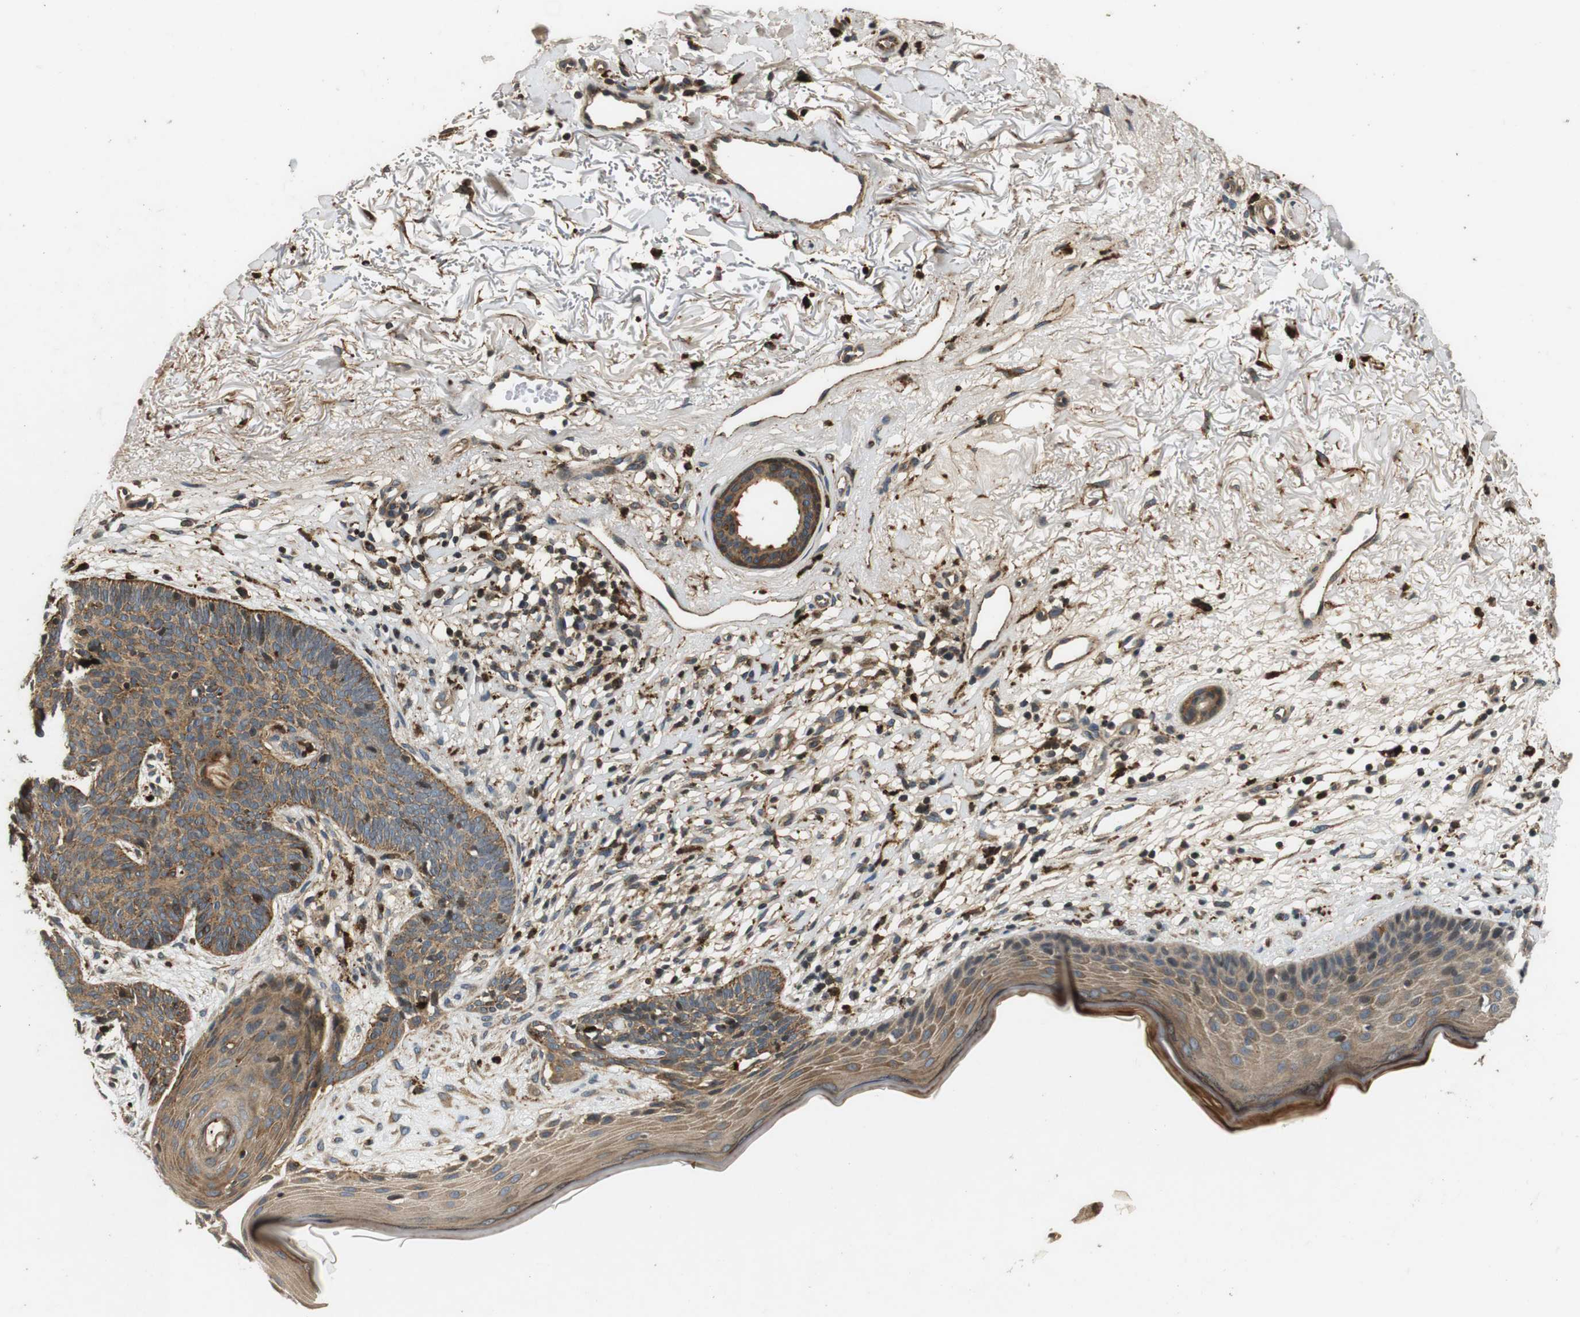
{"staining": {"intensity": "moderate", "quantity": ">75%", "location": "cytoplasmic/membranous"}, "tissue": "skin cancer", "cell_type": "Tumor cells", "image_type": "cancer", "snomed": [{"axis": "morphology", "description": "Normal tissue, NOS"}, {"axis": "morphology", "description": "Basal cell carcinoma"}, {"axis": "topography", "description": "Skin"}], "caption": "Approximately >75% of tumor cells in skin cancer (basal cell carcinoma) demonstrate moderate cytoplasmic/membranous protein expression as visualized by brown immunohistochemical staining.", "gene": "TXNRD1", "patient": {"sex": "female", "age": 70}}